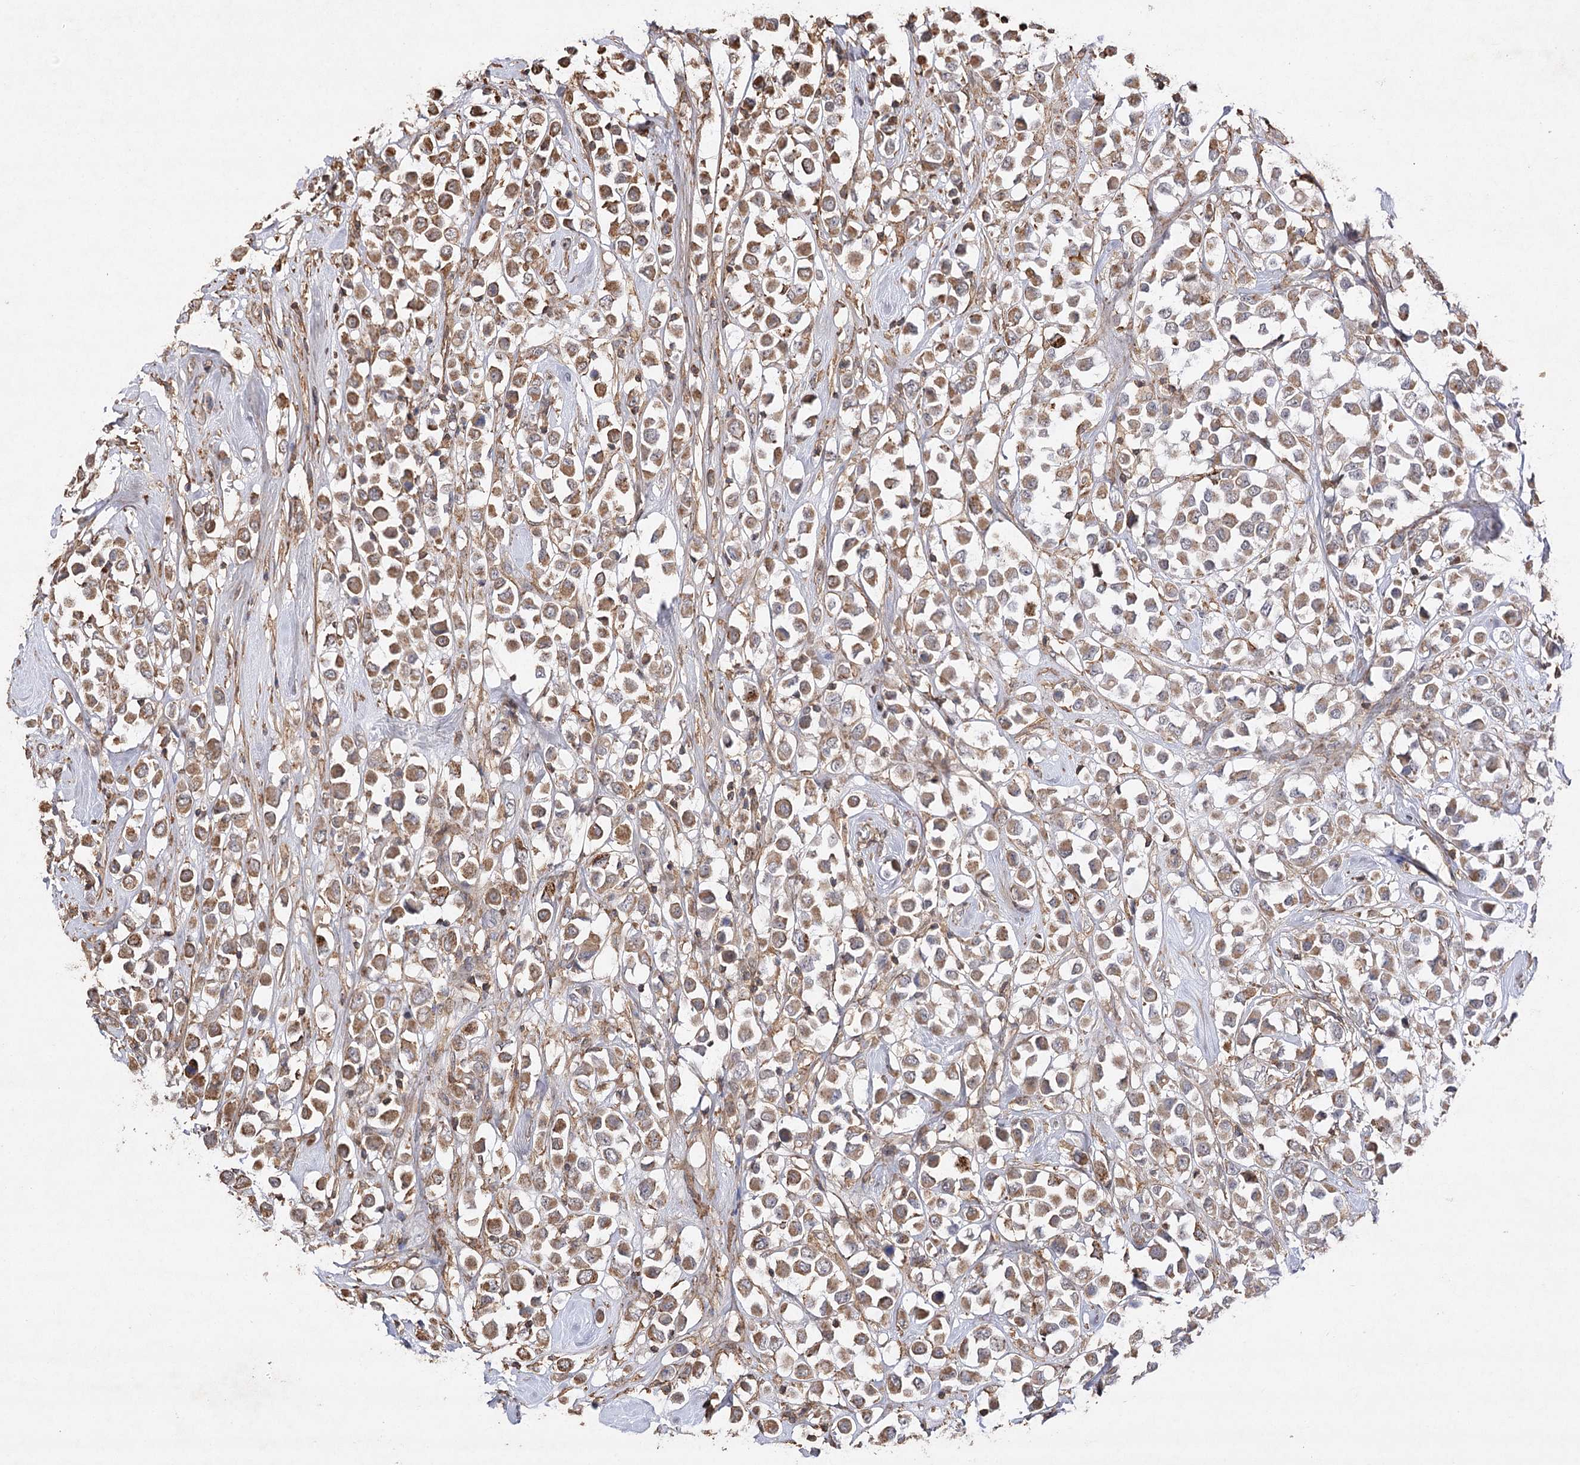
{"staining": {"intensity": "moderate", "quantity": ">75%", "location": "cytoplasmic/membranous"}, "tissue": "breast cancer", "cell_type": "Tumor cells", "image_type": "cancer", "snomed": [{"axis": "morphology", "description": "Duct carcinoma"}, {"axis": "topography", "description": "Breast"}], "caption": "Immunohistochemistry (IHC) image of human invasive ductal carcinoma (breast) stained for a protein (brown), which displays medium levels of moderate cytoplasmic/membranous staining in about >75% of tumor cells.", "gene": "OBSL1", "patient": {"sex": "female", "age": 61}}